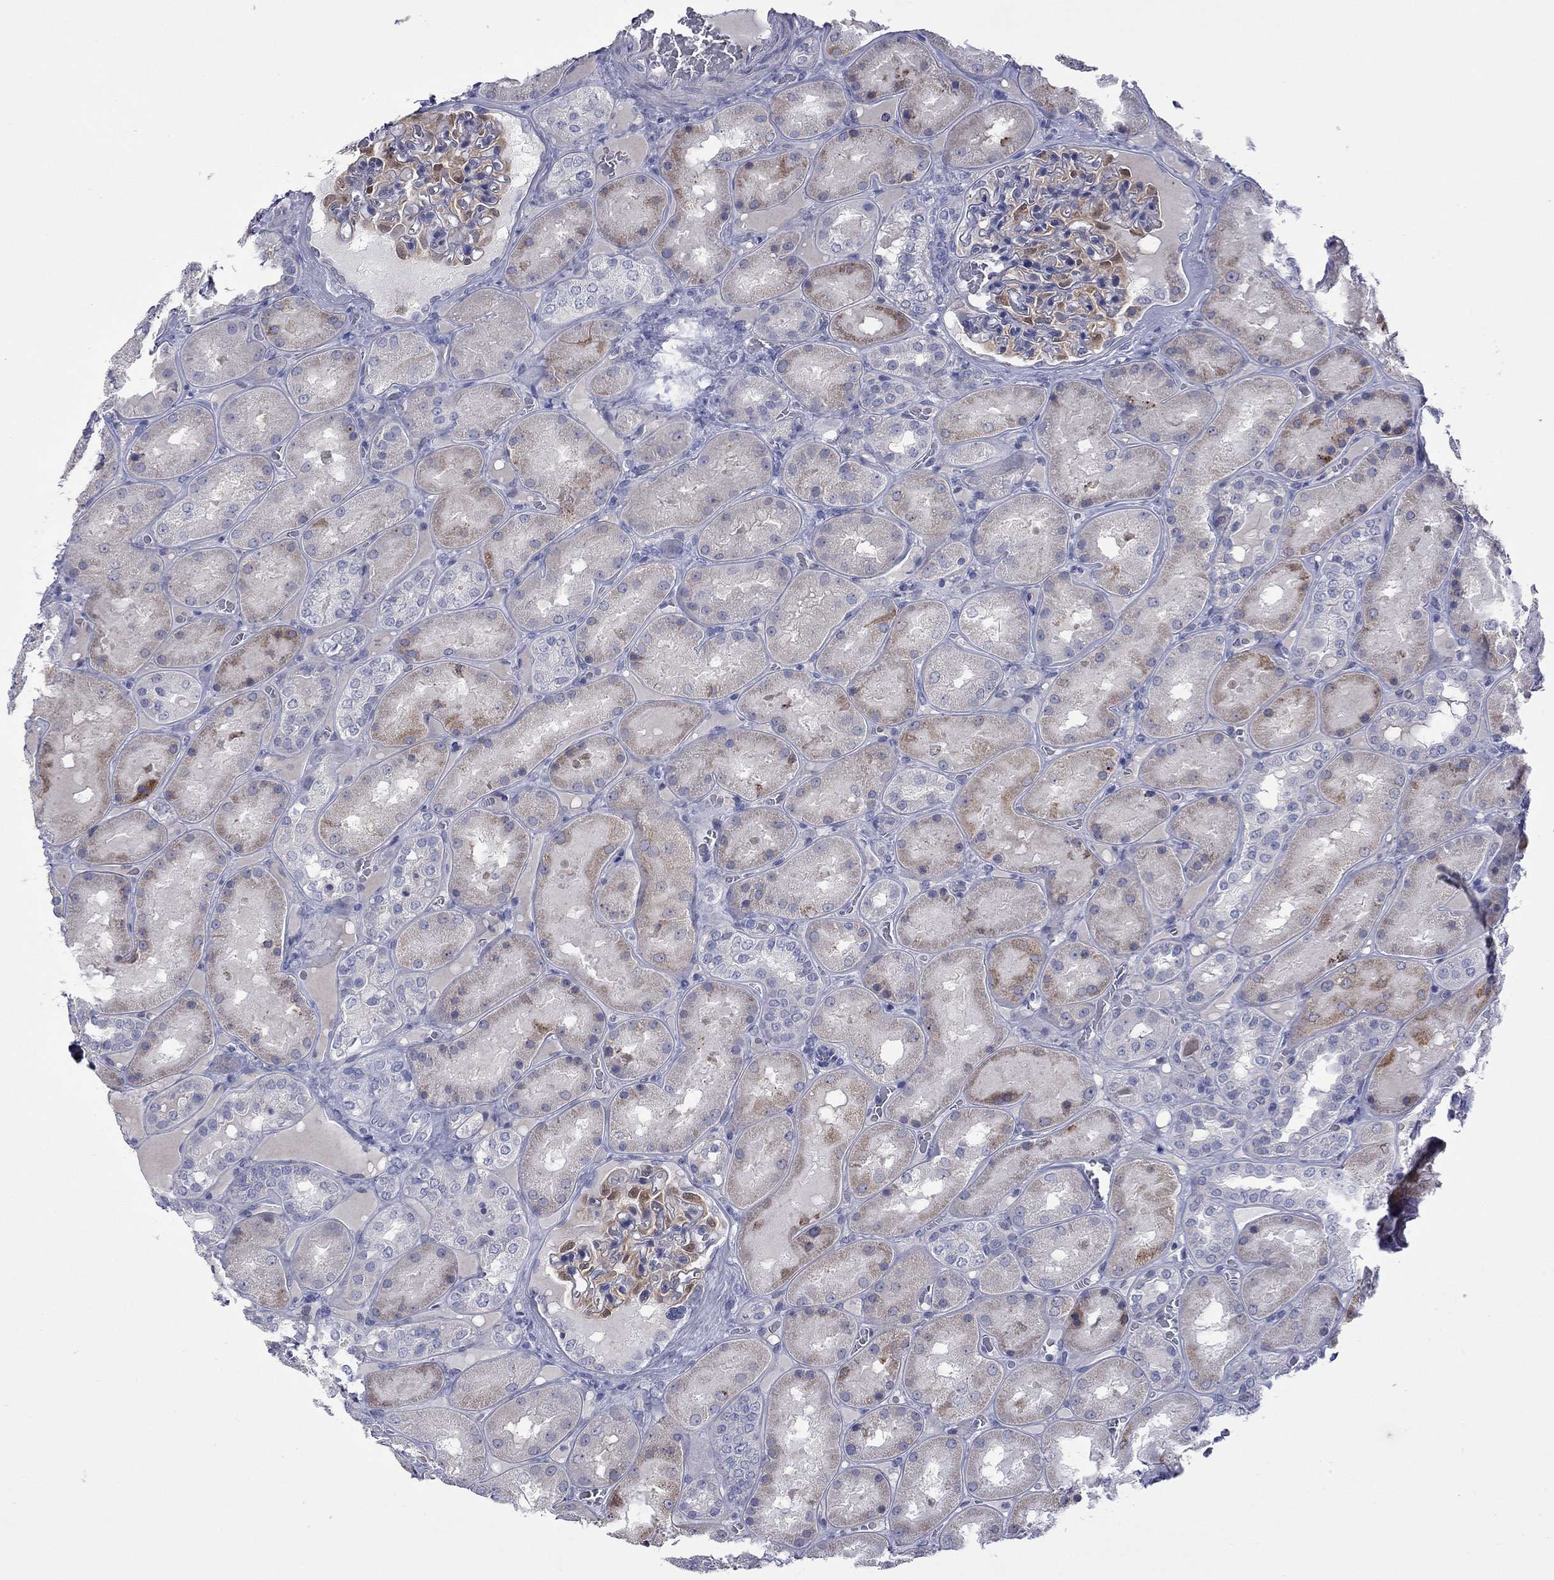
{"staining": {"intensity": "moderate", "quantity": "<25%", "location": "cytoplasmic/membranous"}, "tissue": "kidney", "cell_type": "Cells in glomeruli", "image_type": "normal", "snomed": [{"axis": "morphology", "description": "Normal tissue, NOS"}, {"axis": "topography", "description": "Kidney"}], "caption": "Kidney stained with DAB immunohistochemistry (IHC) reveals low levels of moderate cytoplasmic/membranous expression in approximately <25% of cells in glomeruli. The staining was performed using DAB (3,3'-diaminobenzidine) to visualize the protein expression in brown, while the nuclei were stained in blue with hematoxylin (Magnification: 20x).", "gene": "CTNNBIP1", "patient": {"sex": "male", "age": 73}}